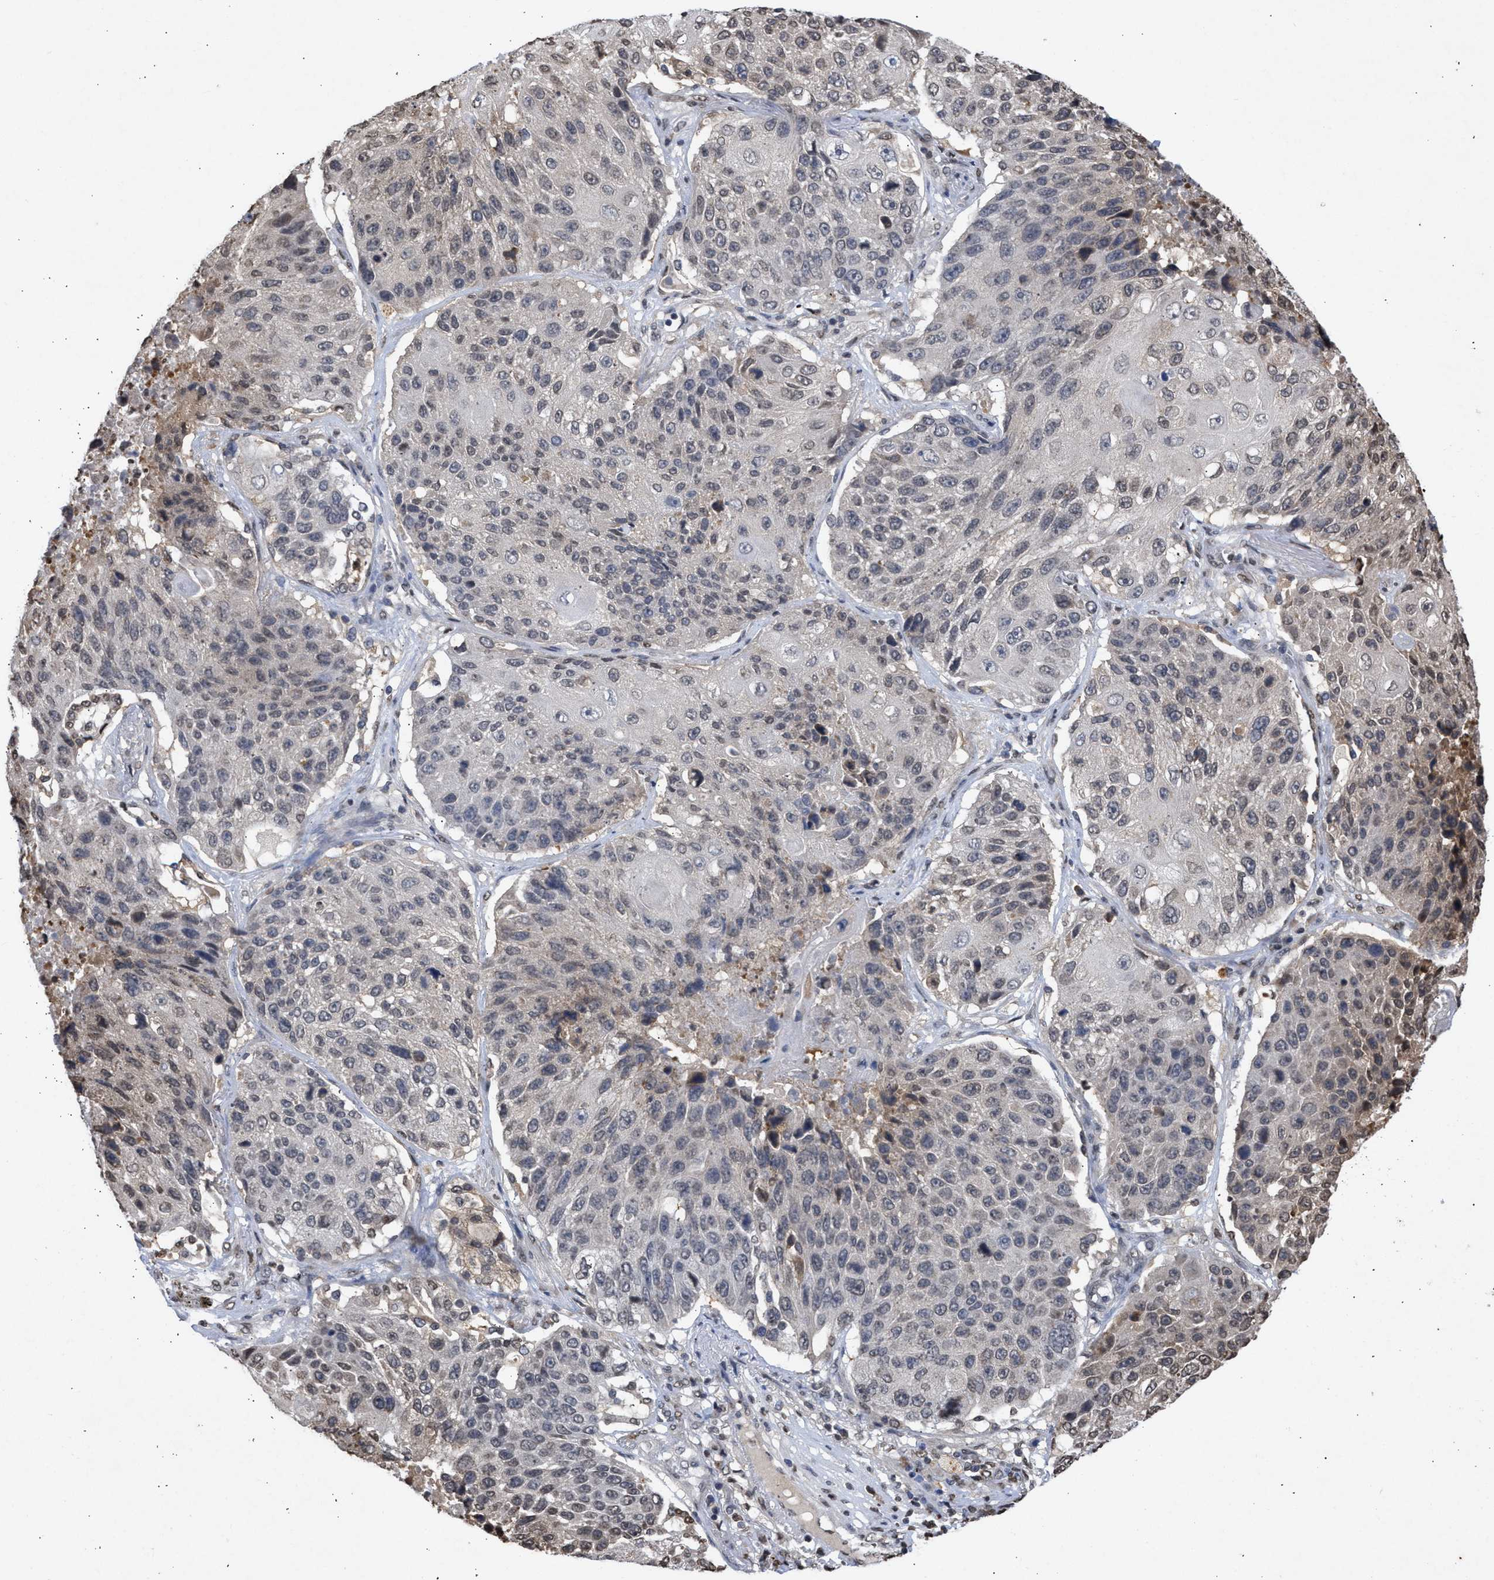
{"staining": {"intensity": "weak", "quantity": "<25%", "location": "cytoplasmic/membranous,nuclear"}, "tissue": "lung cancer", "cell_type": "Tumor cells", "image_type": "cancer", "snomed": [{"axis": "morphology", "description": "Squamous cell carcinoma, NOS"}, {"axis": "topography", "description": "Lung"}], "caption": "An image of human lung cancer (squamous cell carcinoma) is negative for staining in tumor cells.", "gene": "NUP35", "patient": {"sex": "male", "age": 61}}